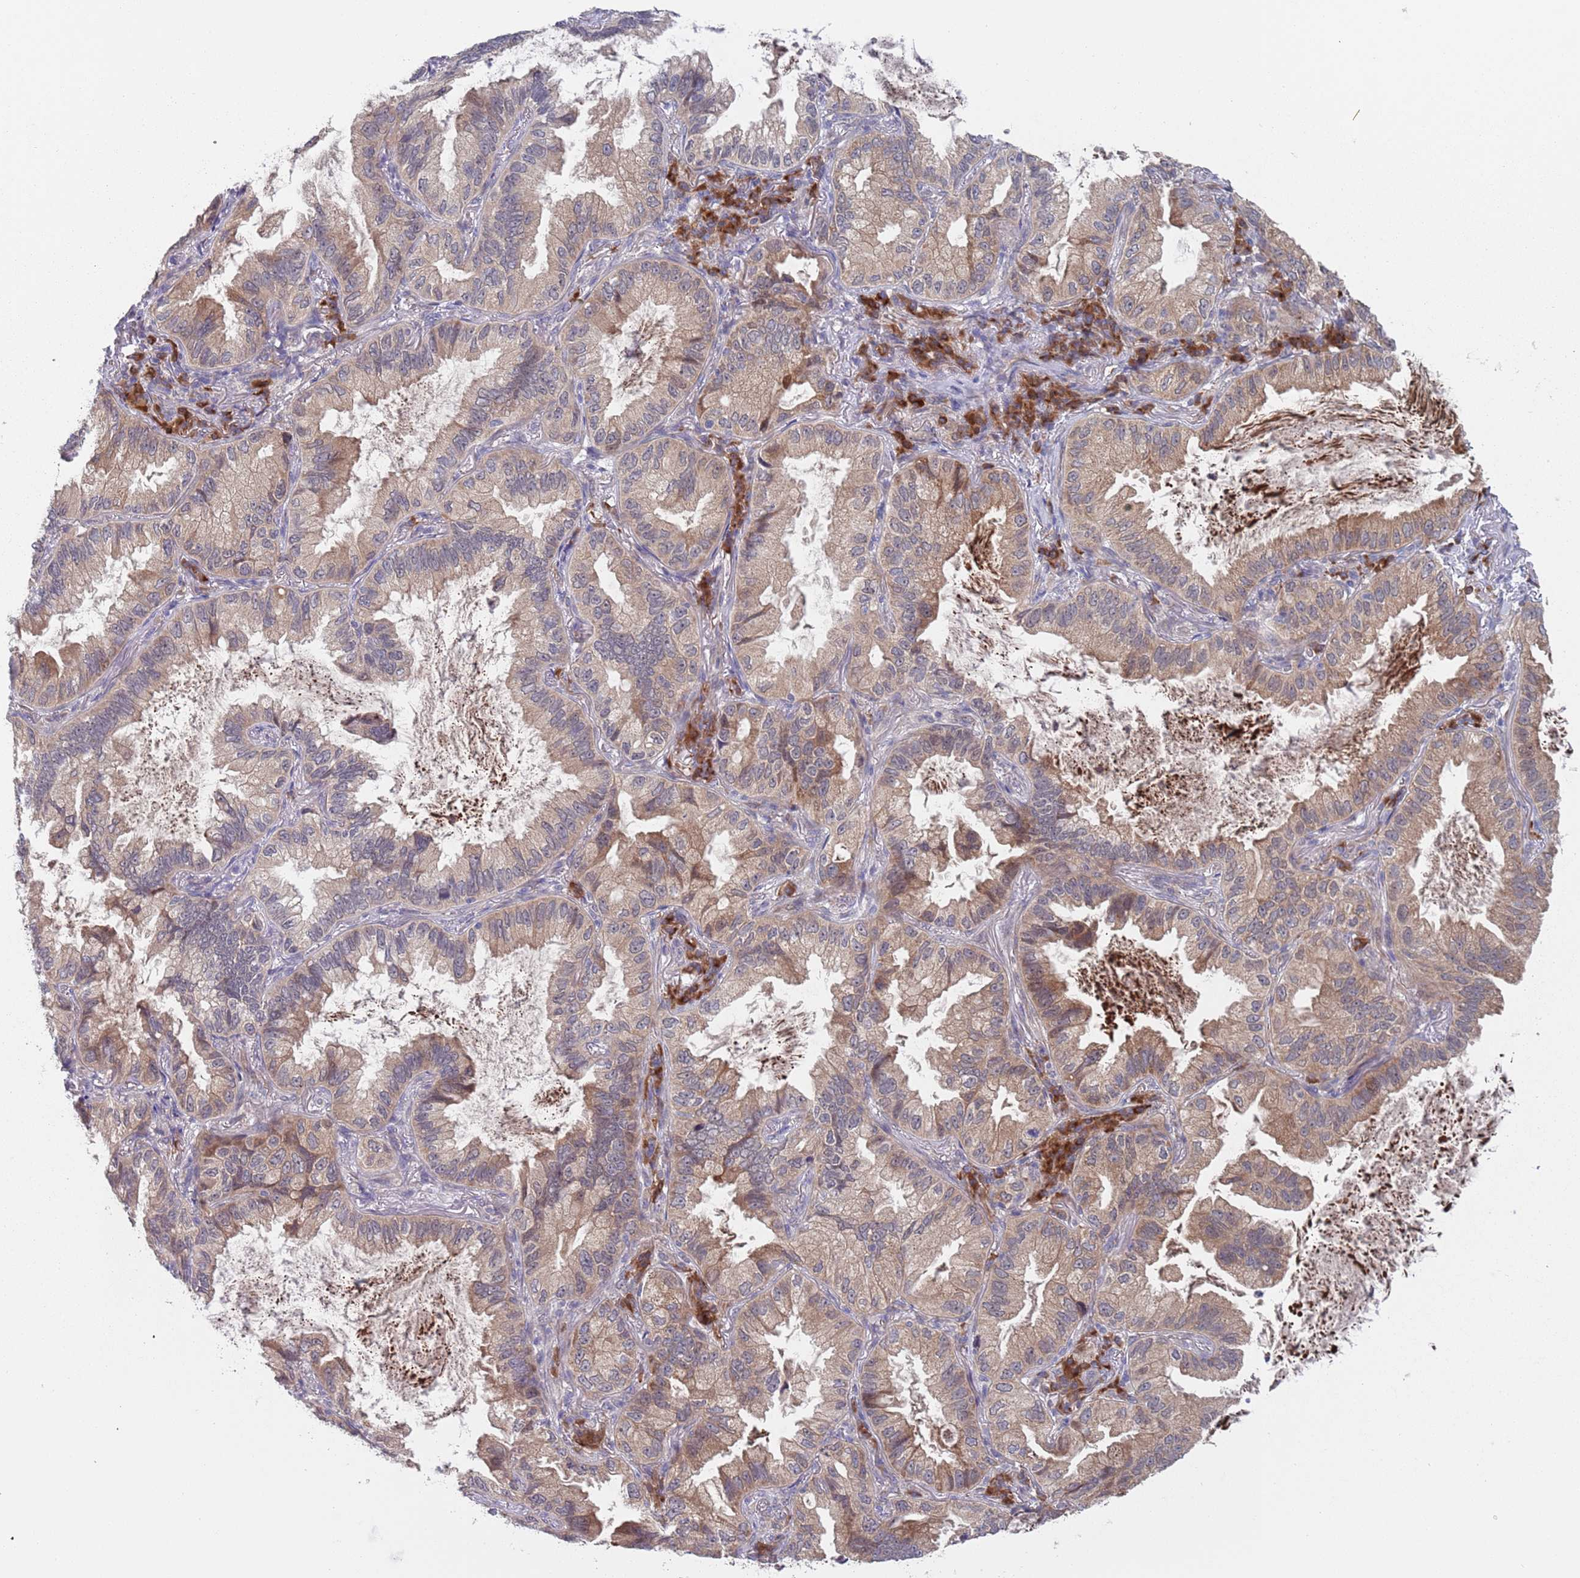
{"staining": {"intensity": "moderate", "quantity": ">75%", "location": "cytoplasmic/membranous"}, "tissue": "lung cancer", "cell_type": "Tumor cells", "image_type": "cancer", "snomed": [{"axis": "morphology", "description": "Adenocarcinoma, NOS"}, {"axis": "topography", "description": "Lung"}], "caption": "IHC photomicrograph of neoplastic tissue: human lung cancer (adenocarcinoma) stained using immunohistochemistry (IHC) shows medium levels of moderate protein expression localized specifically in the cytoplasmic/membranous of tumor cells, appearing as a cytoplasmic/membranous brown color.", "gene": "ZNF140", "patient": {"sex": "female", "age": 69}}